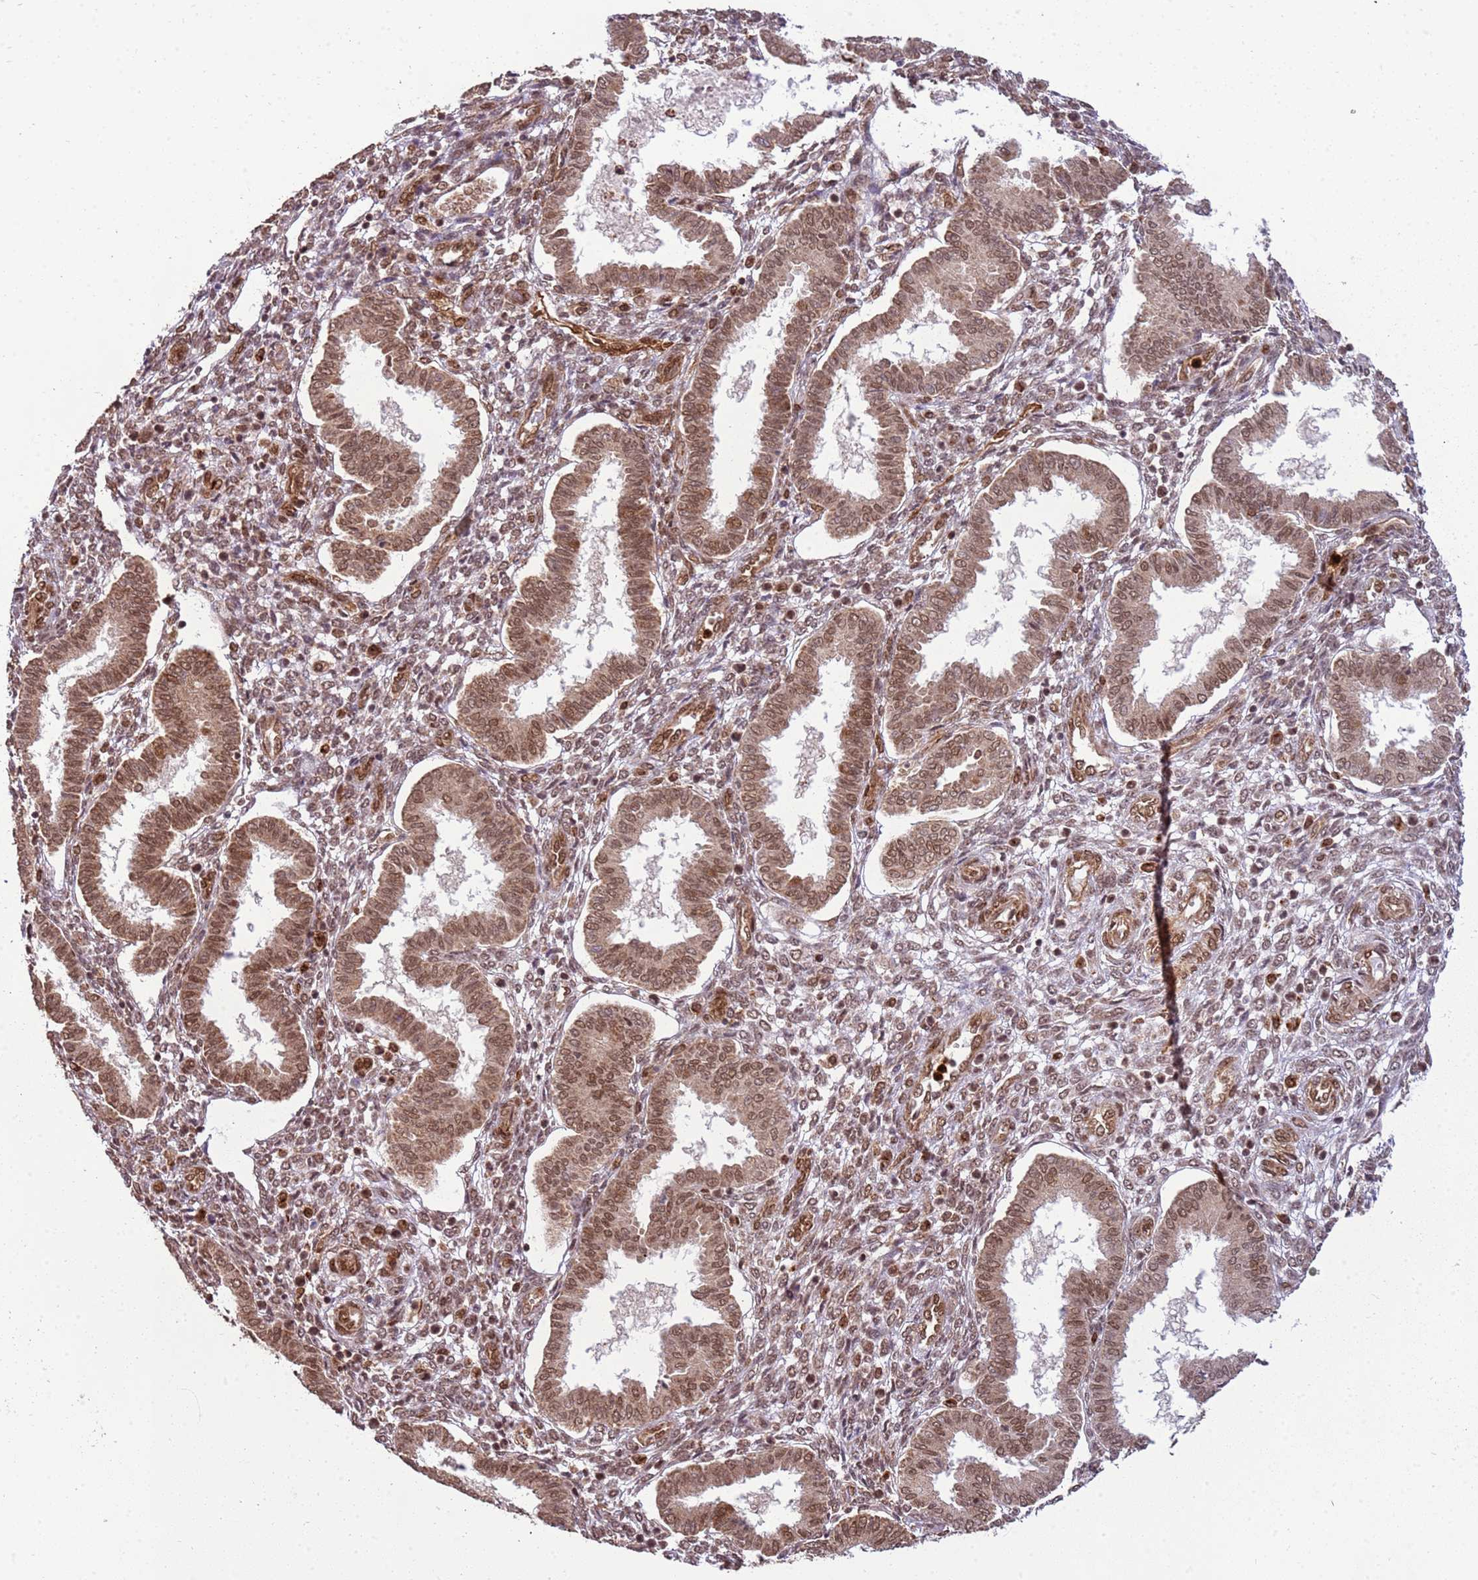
{"staining": {"intensity": "strong", "quantity": ">75%", "location": "cytoplasmic/membranous,nuclear"}, "tissue": "endometrium", "cell_type": "Cells in endometrial stroma", "image_type": "normal", "snomed": [{"axis": "morphology", "description": "Normal tissue, NOS"}, {"axis": "topography", "description": "Endometrium"}], "caption": "Brown immunohistochemical staining in unremarkable human endometrium shows strong cytoplasmic/membranous,nuclear expression in approximately >75% of cells in endometrial stroma.", "gene": "CEP170", "patient": {"sex": "female", "age": 24}}